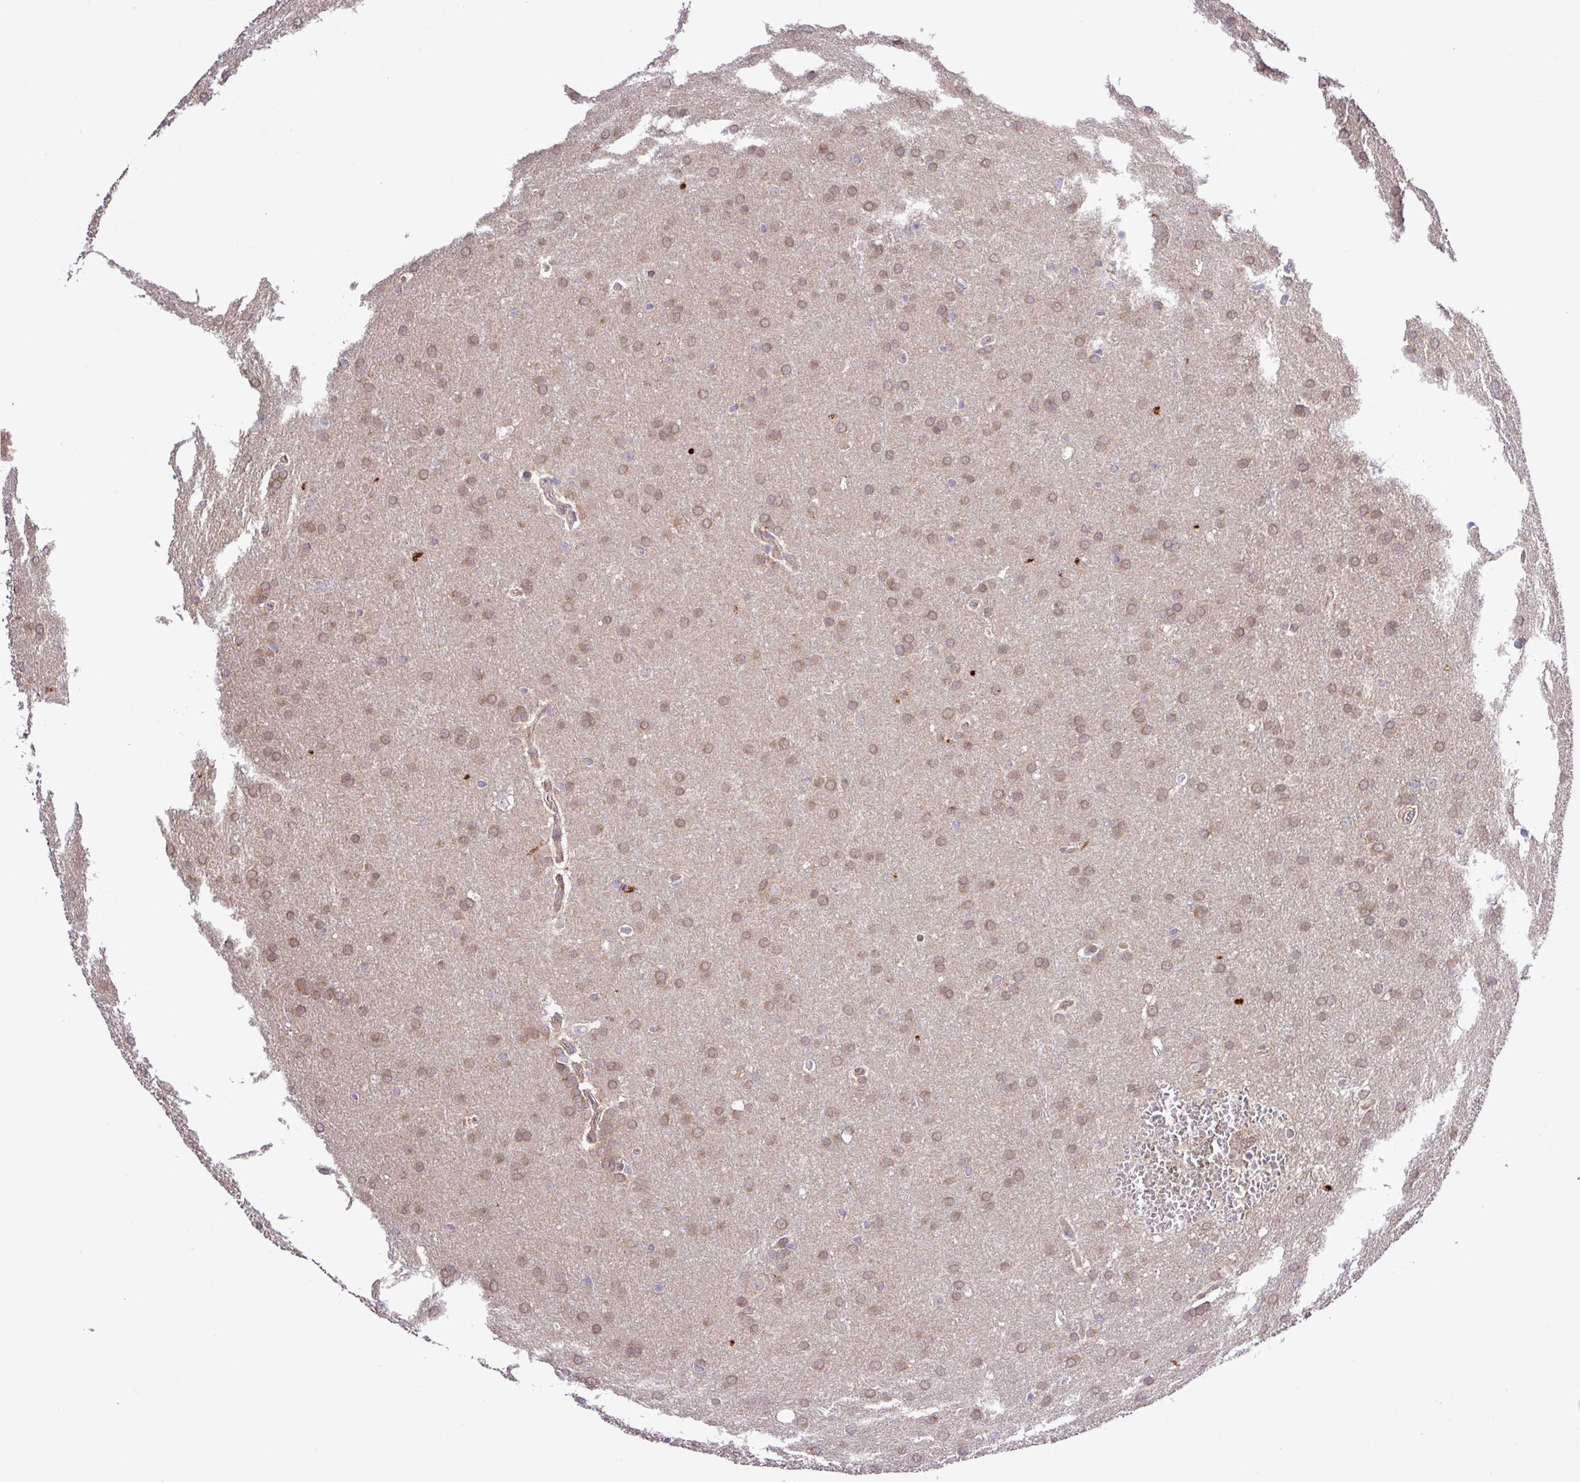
{"staining": {"intensity": "moderate", "quantity": ">75%", "location": "cytoplasmic/membranous,nuclear"}, "tissue": "glioma", "cell_type": "Tumor cells", "image_type": "cancer", "snomed": [{"axis": "morphology", "description": "Glioma, malignant, Low grade"}, {"axis": "topography", "description": "Brain"}], "caption": "Immunohistochemistry (DAB (3,3'-diaminobenzidine)) staining of malignant glioma (low-grade) exhibits moderate cytoplasmic/membranous and nuclear protein staining in approximately >75% of tumor cells. (DAB IHC, brown staining for protein, blue staining for nuclei).", "gene": "CARHSP1", "patient": {"sex": "female", "age": 32}}